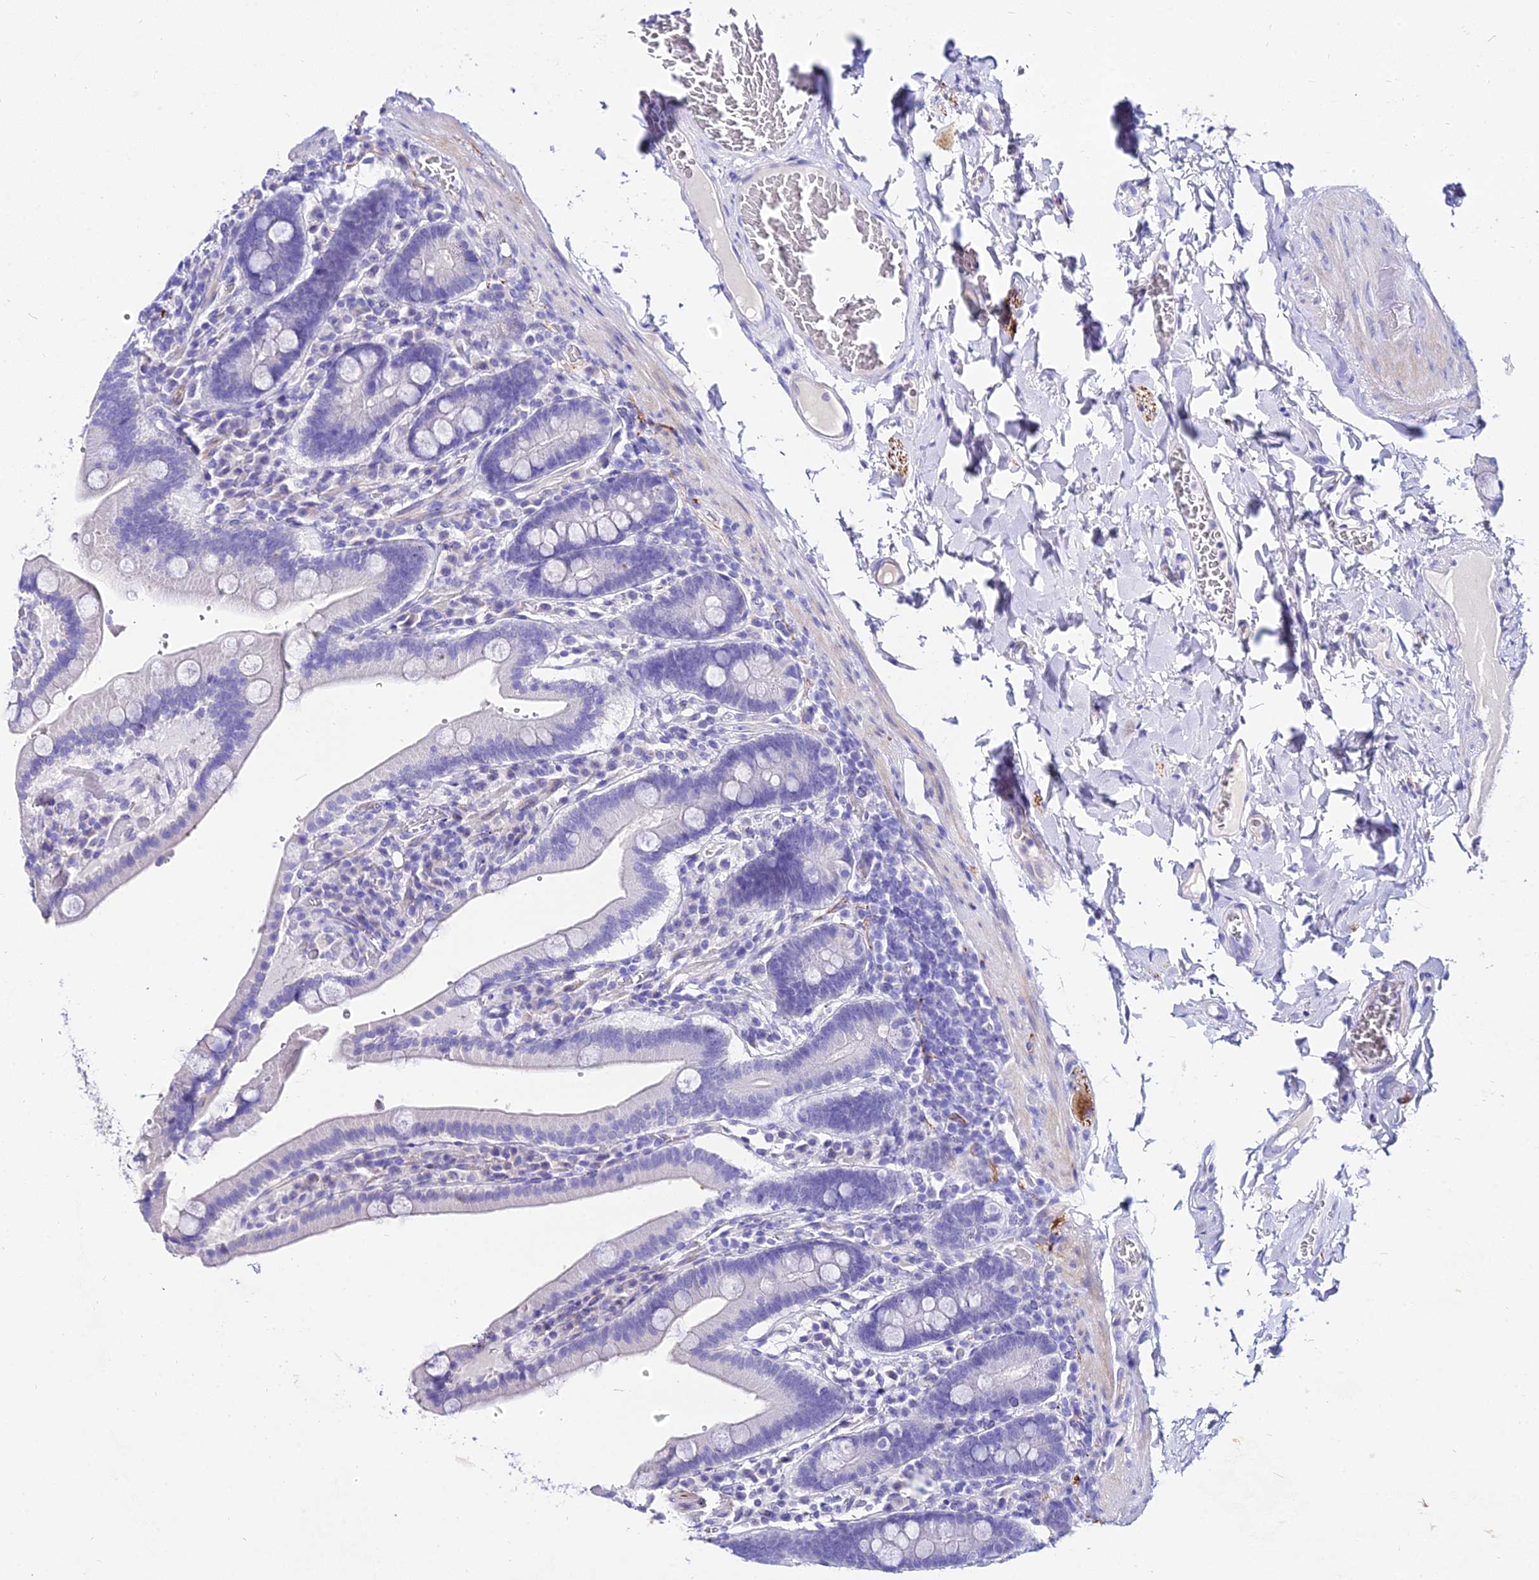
{"staining": {"intensity": "negative", "quantity": "none", "location": "none"}, "tissue": "duodenum", "cell_type": "Glandular cells", "image_type": "normal", "snomed": [{"axis": "morphology", "description": "Normal tissue, NOS"}, {"axis": "topography", "description": "Duodenum"}], "caption": "Immunohistochemistry image of benign duodenum: human duodenum stained with DAB demonstrates no significant protein expression in glandular cells. The staining was performed using DAB (3,3'-diaminobenzidine) to visualize the protein expression in brown, while the nuclei were stained in blue with hematoxylin (Magnification: 20x).", "gene": "DEFB106A", "patient": {"sex": "female", "age": 62}}